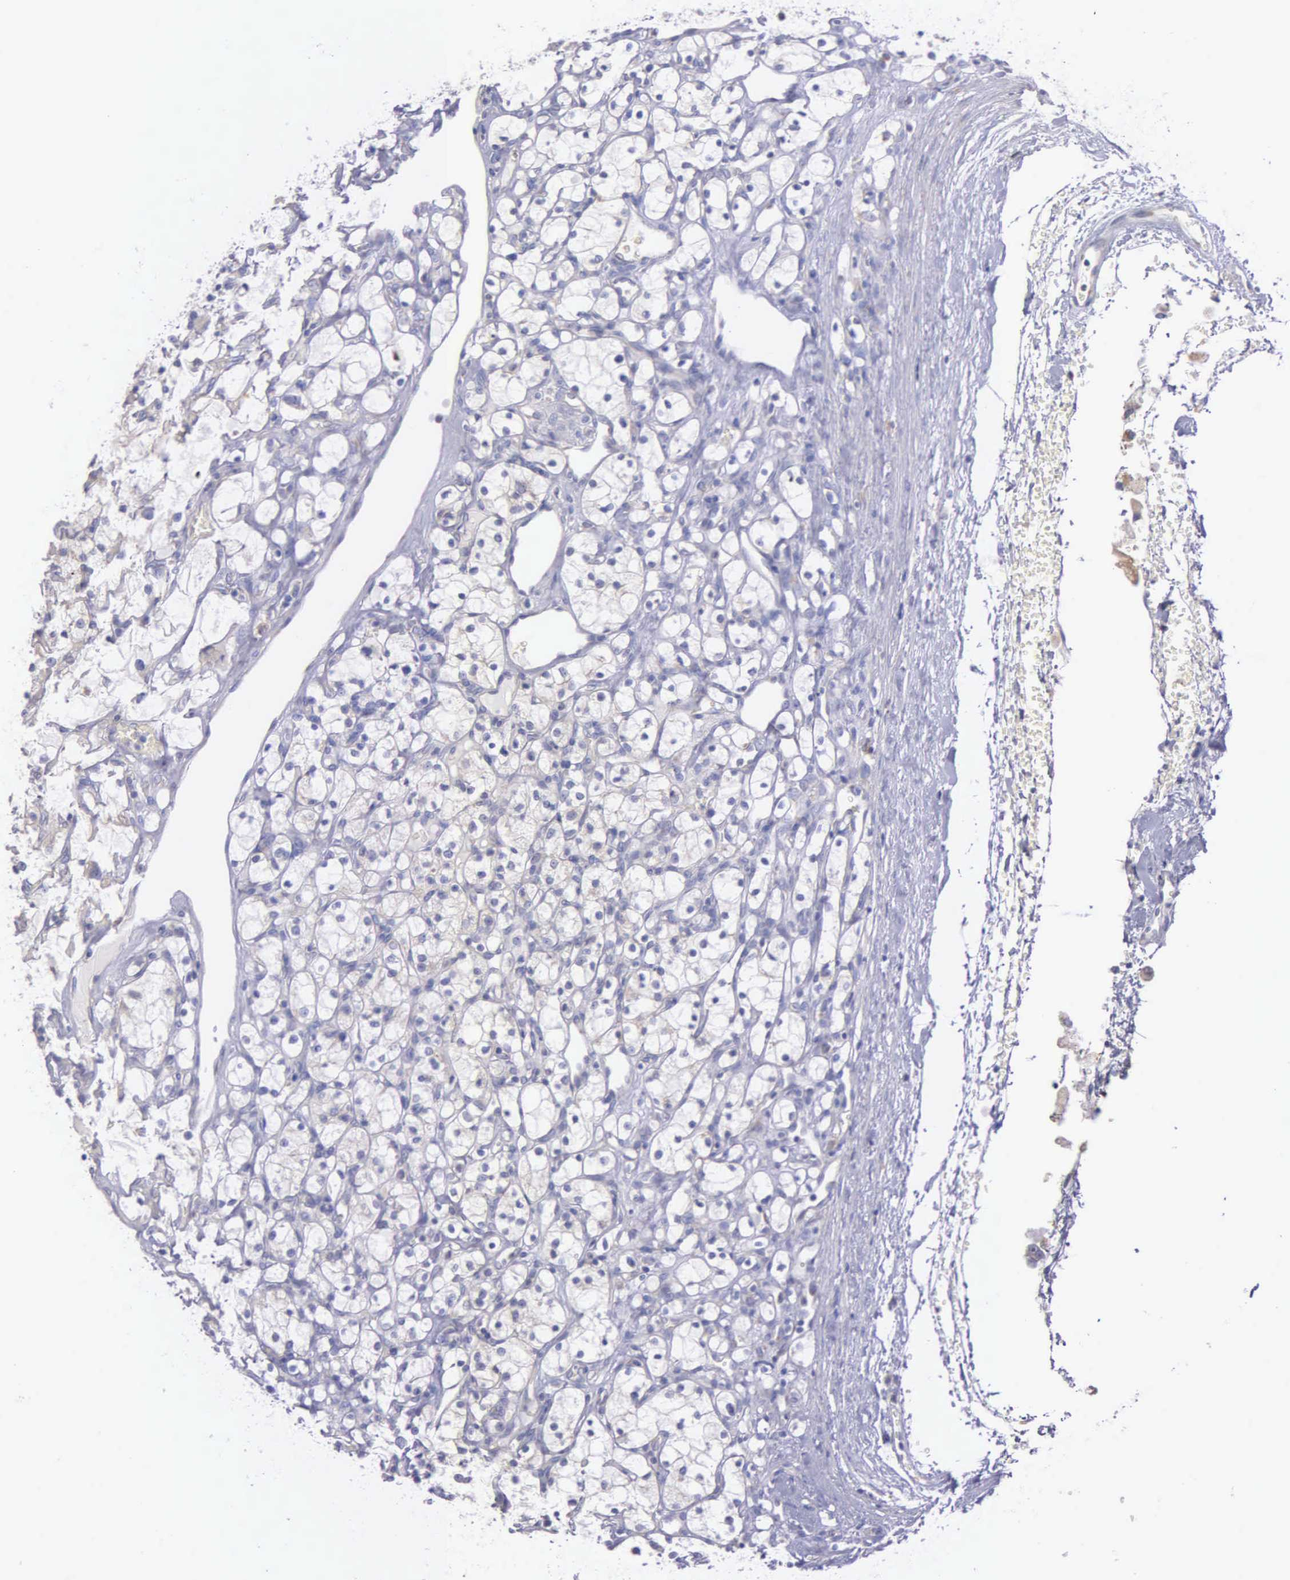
{"staining": {"intensity": "negative", "quantity": "none", "location": "none"}, "tissue": "renal cancer", "cell_type": "Tumor cells", "image_type": "cancer", "snomed": [{"axis": "morphology", "description": "Adenocarcinoma, NOS"}, {"axis": "topography", "description": "Kidney"}], "caption": "An immunohistochemistry image of adenocarcinoma (renal) is shown. There is no staining in tumor cells of adenocarcinoma (renal).", "gene": "MIA2", "patient": {"sex": "female", "age": 83}}